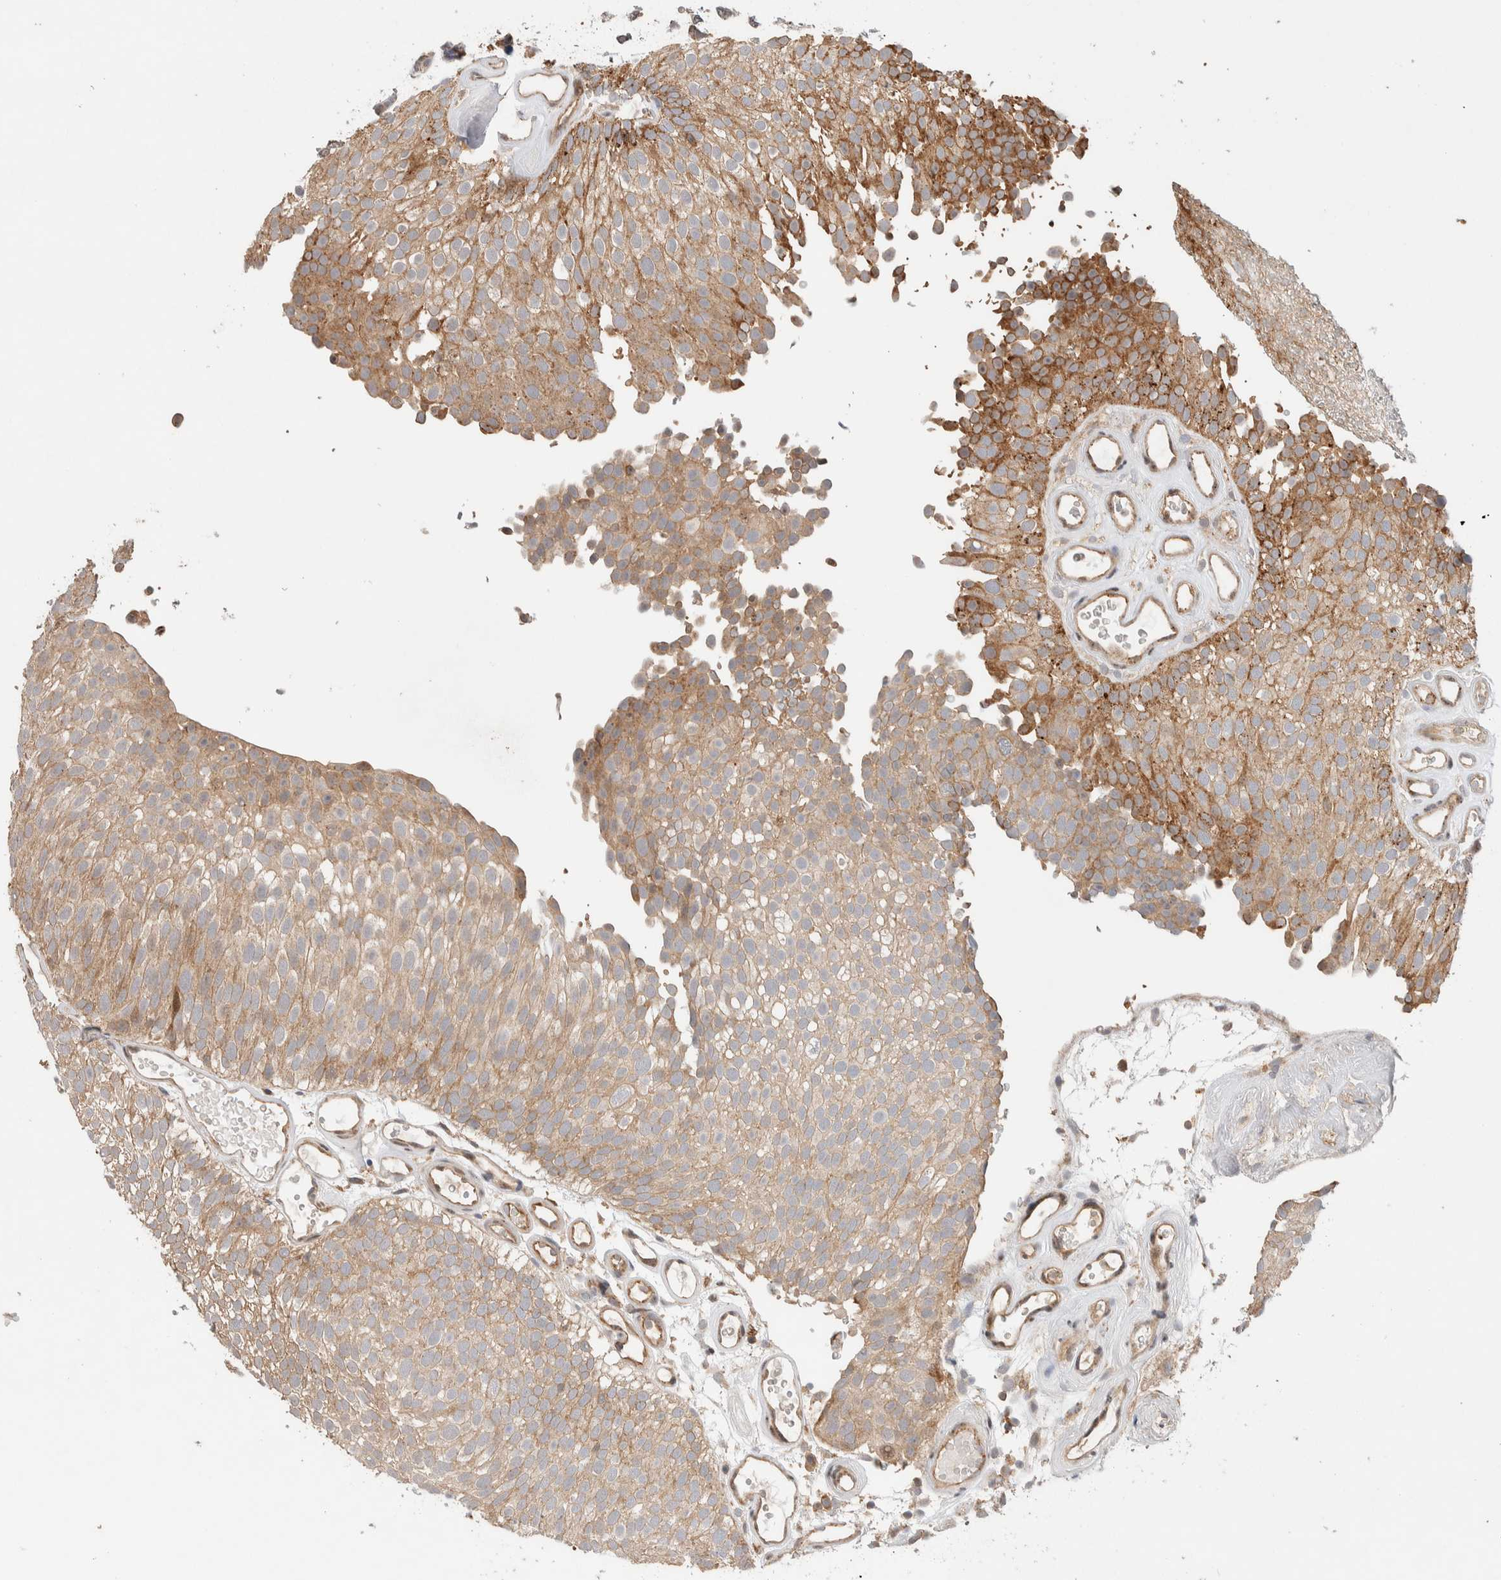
{"staining": {"intensity": "moderate", "quantity": "25%-75%", "location": "cytoplasmic/membranous"}, "tissue": "urothelial cancer", "cell_type": "Tumor cells", "image_type": "cancer", "snomed": [{"axis": "morphology", "description": "Urothelial carcinoma, Low grade"}, {"axis": "topography", "description": "Urinary bladder"}], "caption": "The histopathology image demonstrates immunohistochemical staining of urothelial cancer. There is moderate cytoplasmic/membranous positivity is present in about 25%-75% of tumor cells.", "gene": "DEPTOR", "patient": {"sex": "male", "age": 78}}